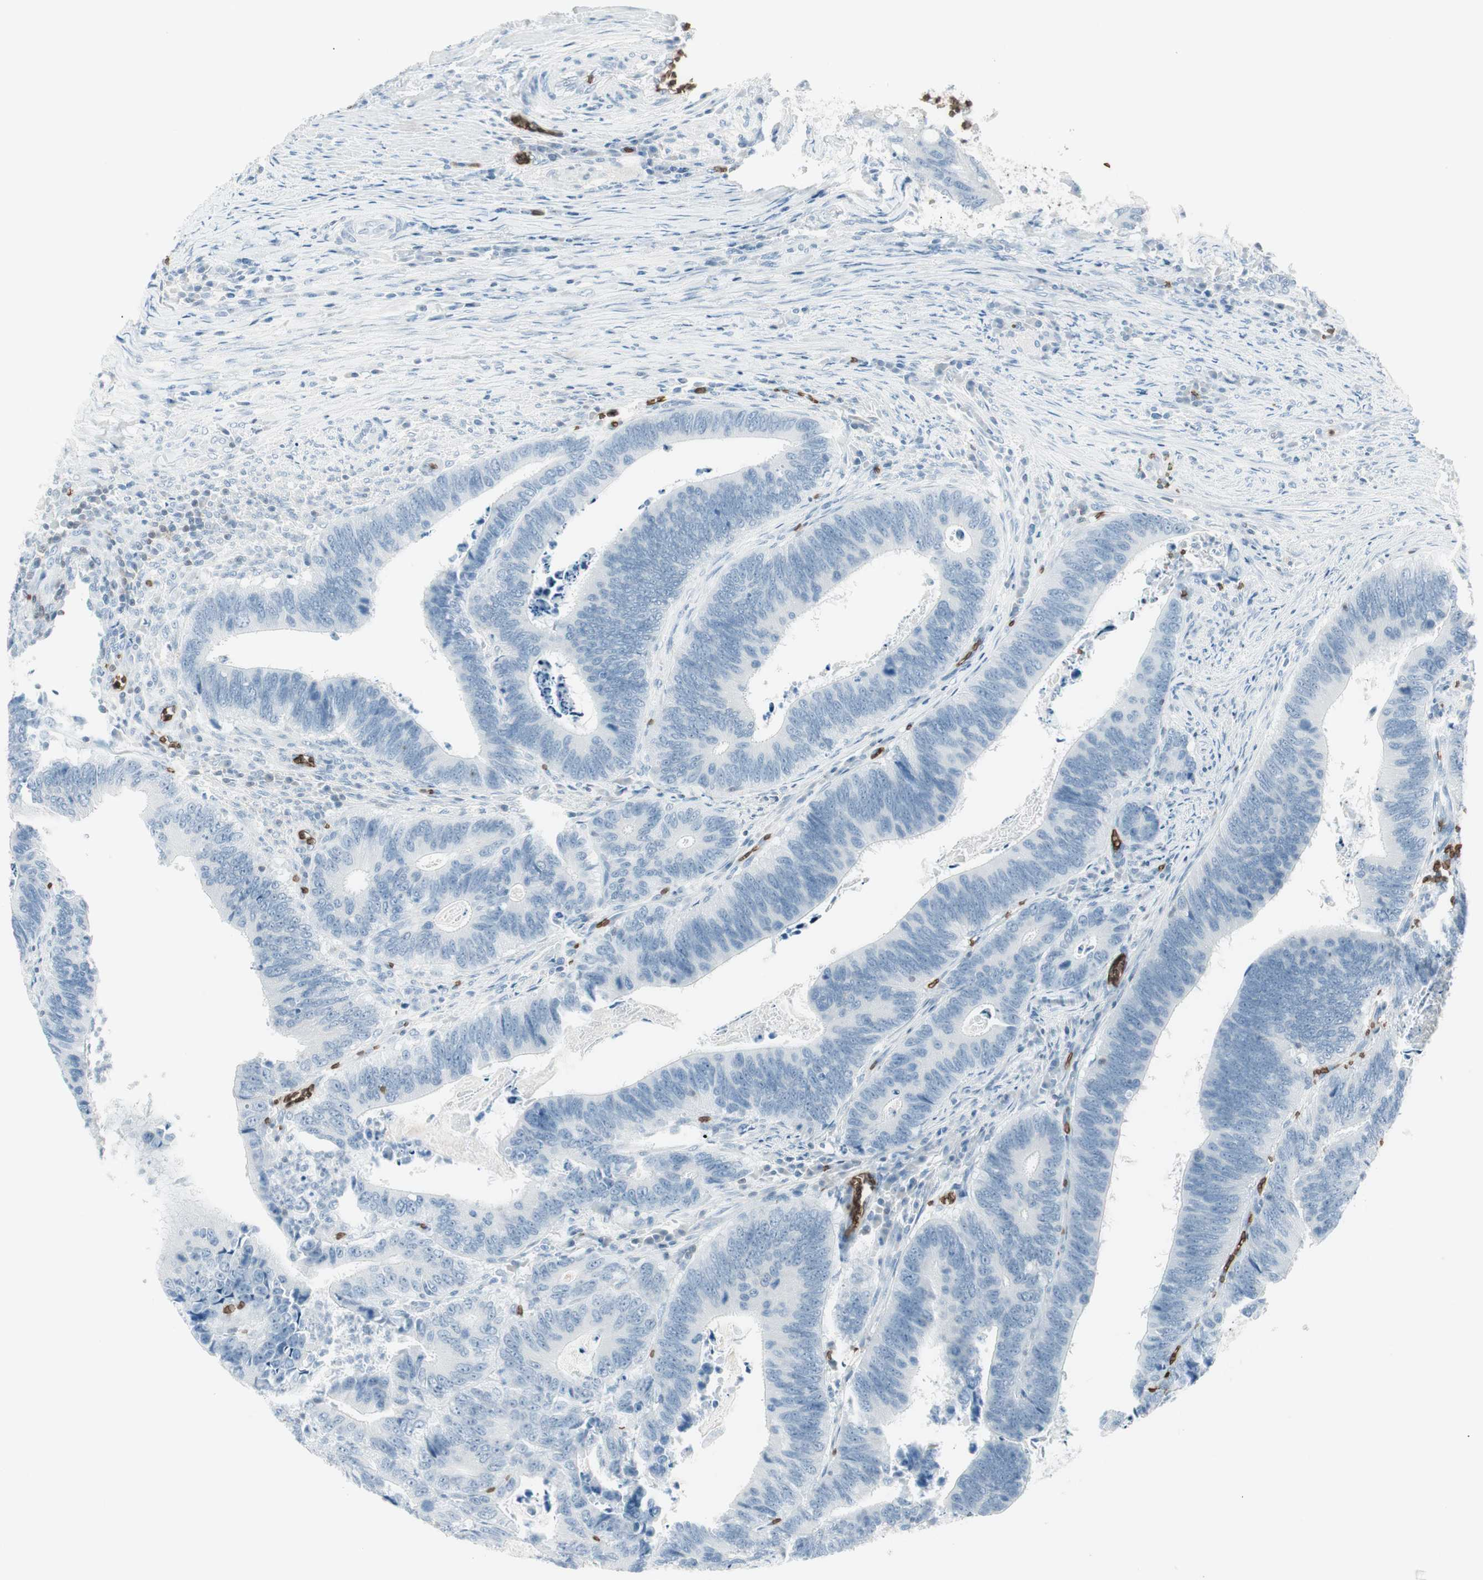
{"staining": {"intensity": "negative", "quantity": "none", "location": "none"}, "tissue": "colorectal cancer", "cell_type": "Tumor cells", "image_type": "cancer", "snomed": [{"axis": "morphology", "description": "Adenocarcinoma, NOS"}, {"axis": "topography", "description": "Colon"}], "caption": "There is no significant expression in tumor cells of colorectal cancer (adenocarcinoma).", "gene": "MAP4K1", "patient": {"sex": "male", "age": 72}}